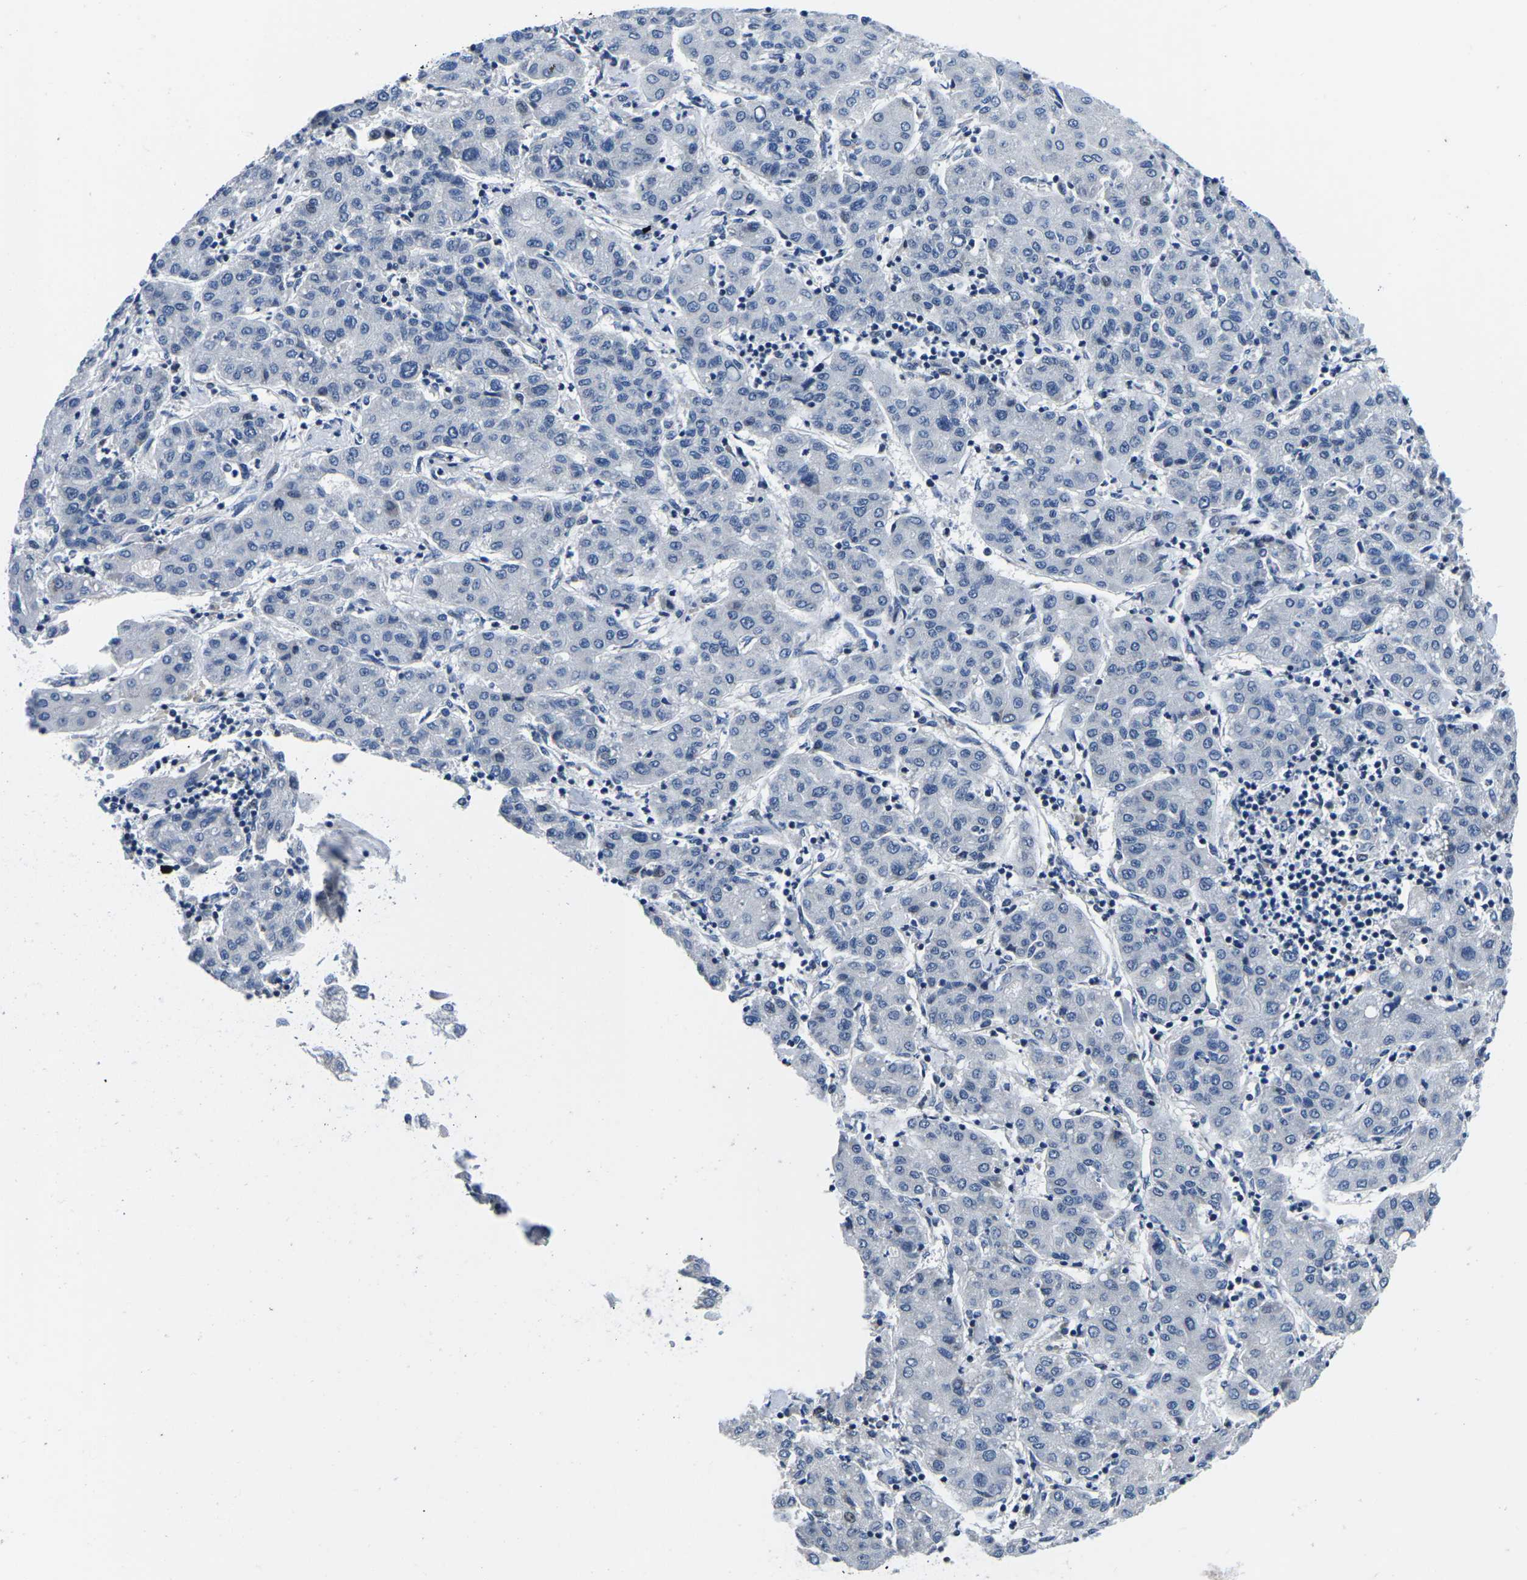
{"staining": {"intensity": "negative", "quantity": "none", "location": "none"}, "tissue": "liver cancer", "cell_type": "Tumor cells", "image_type": "cancer", "snomed": [{"axis": "morphology", "description": "Carcinoma, Hepatocellular, NOS"}, {"axis": "topography", "description": "Liver"}], "caption": "Photomicrograph shows no significant protein staining in tumor cells of liver cancer (hepatocellular carcinoma). Nuclei are stained in blue.", "gene": "CDC73", "patient": {"sex": "male", "age": 65}}